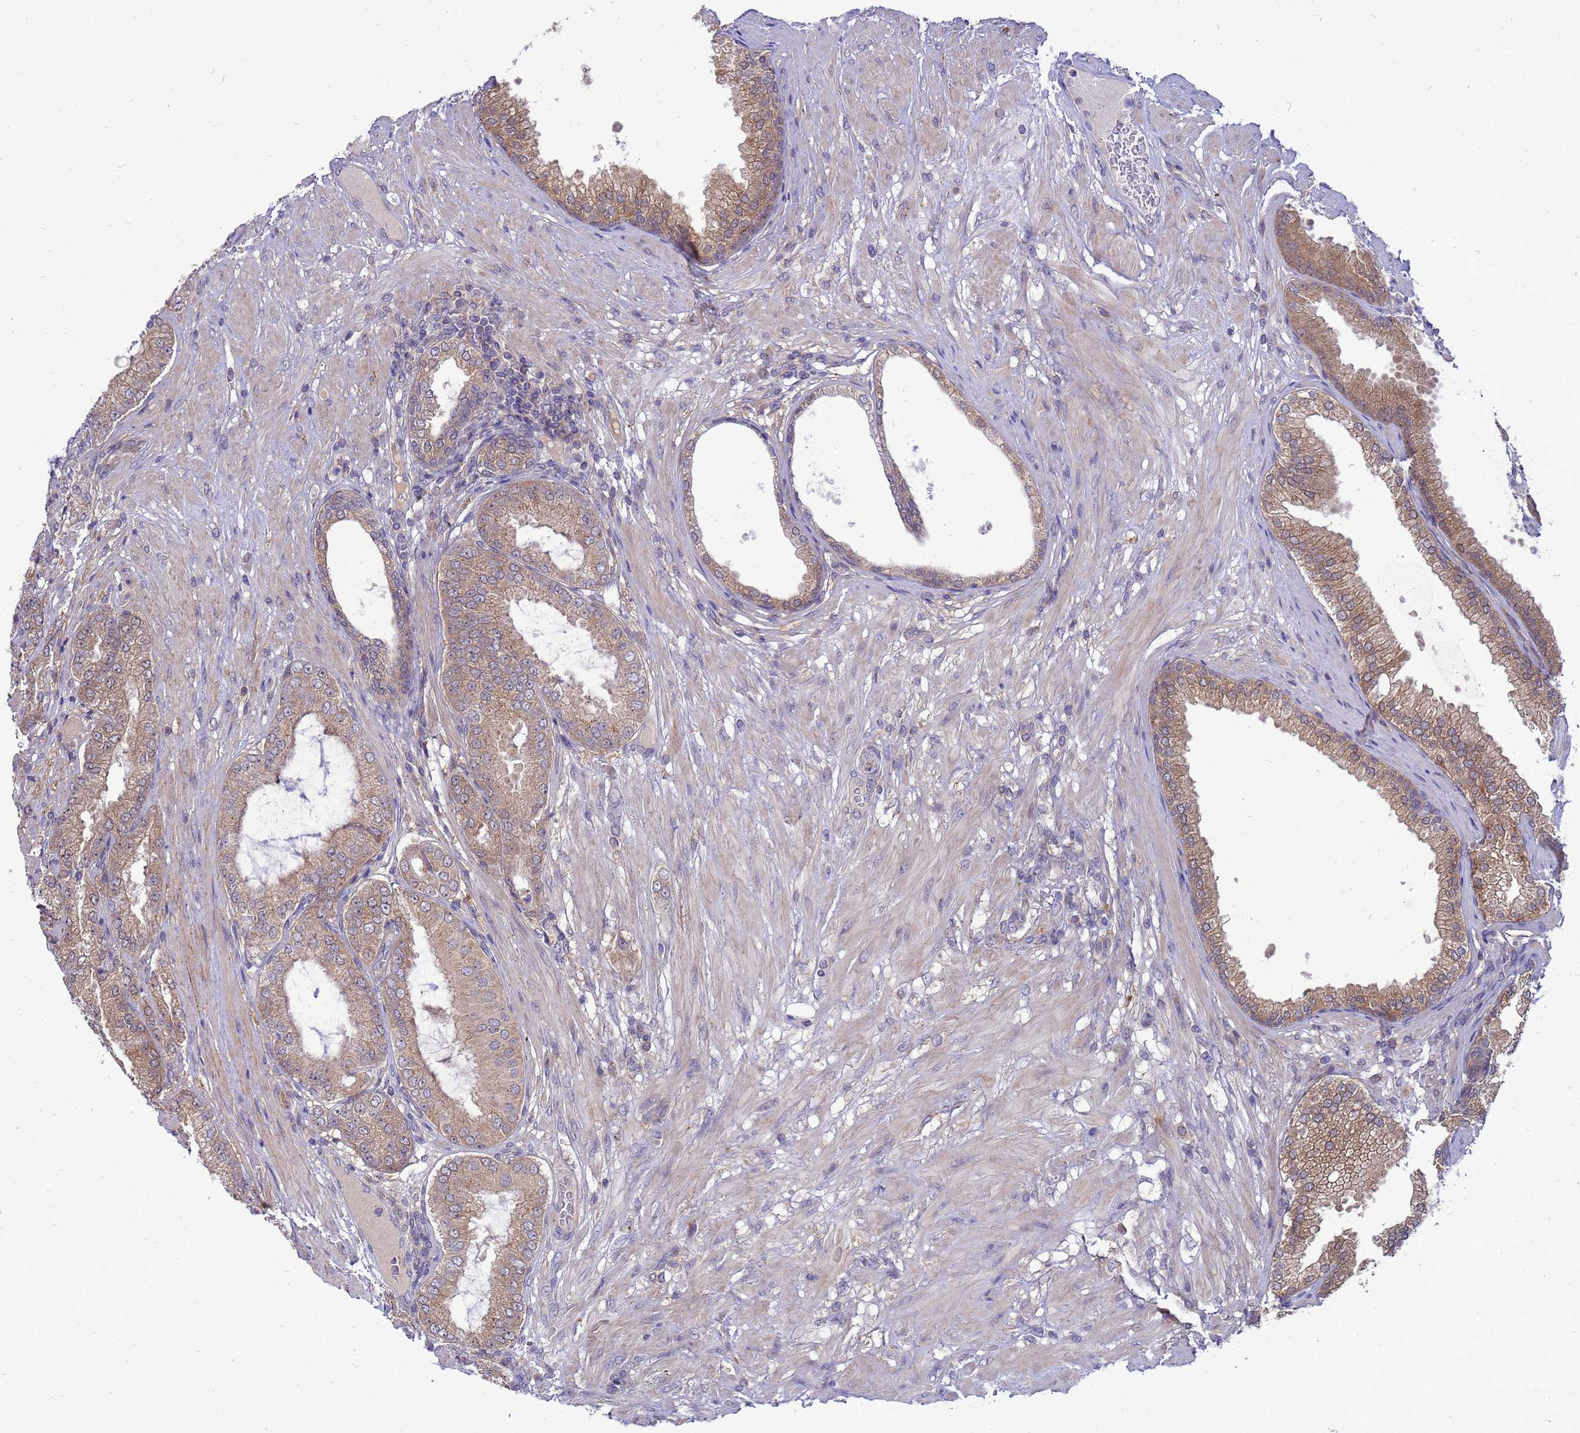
{"staining": {"intensity": "moderate", "quantity": ">75%", "location": "cytoplasmic/membranous"}, "tissue": "prostate cancer", "cell_type": "Tumor cells", "image_type": "cancer", "snomed": [{"axis": "morphology", "description": "Adenocarcinoma, High grade"}, {"axis": "topography", "description": "Prostate"}], "caption": "Protein analysis of prostate cancer (adenocarcinoma (high-grade)) tissue demonstrates moderate cytoplasmic/membranous expression in about >75% of tumor cells.", "gene": "ENOPH1", "patient": {"sex": "male", "age": 71}}